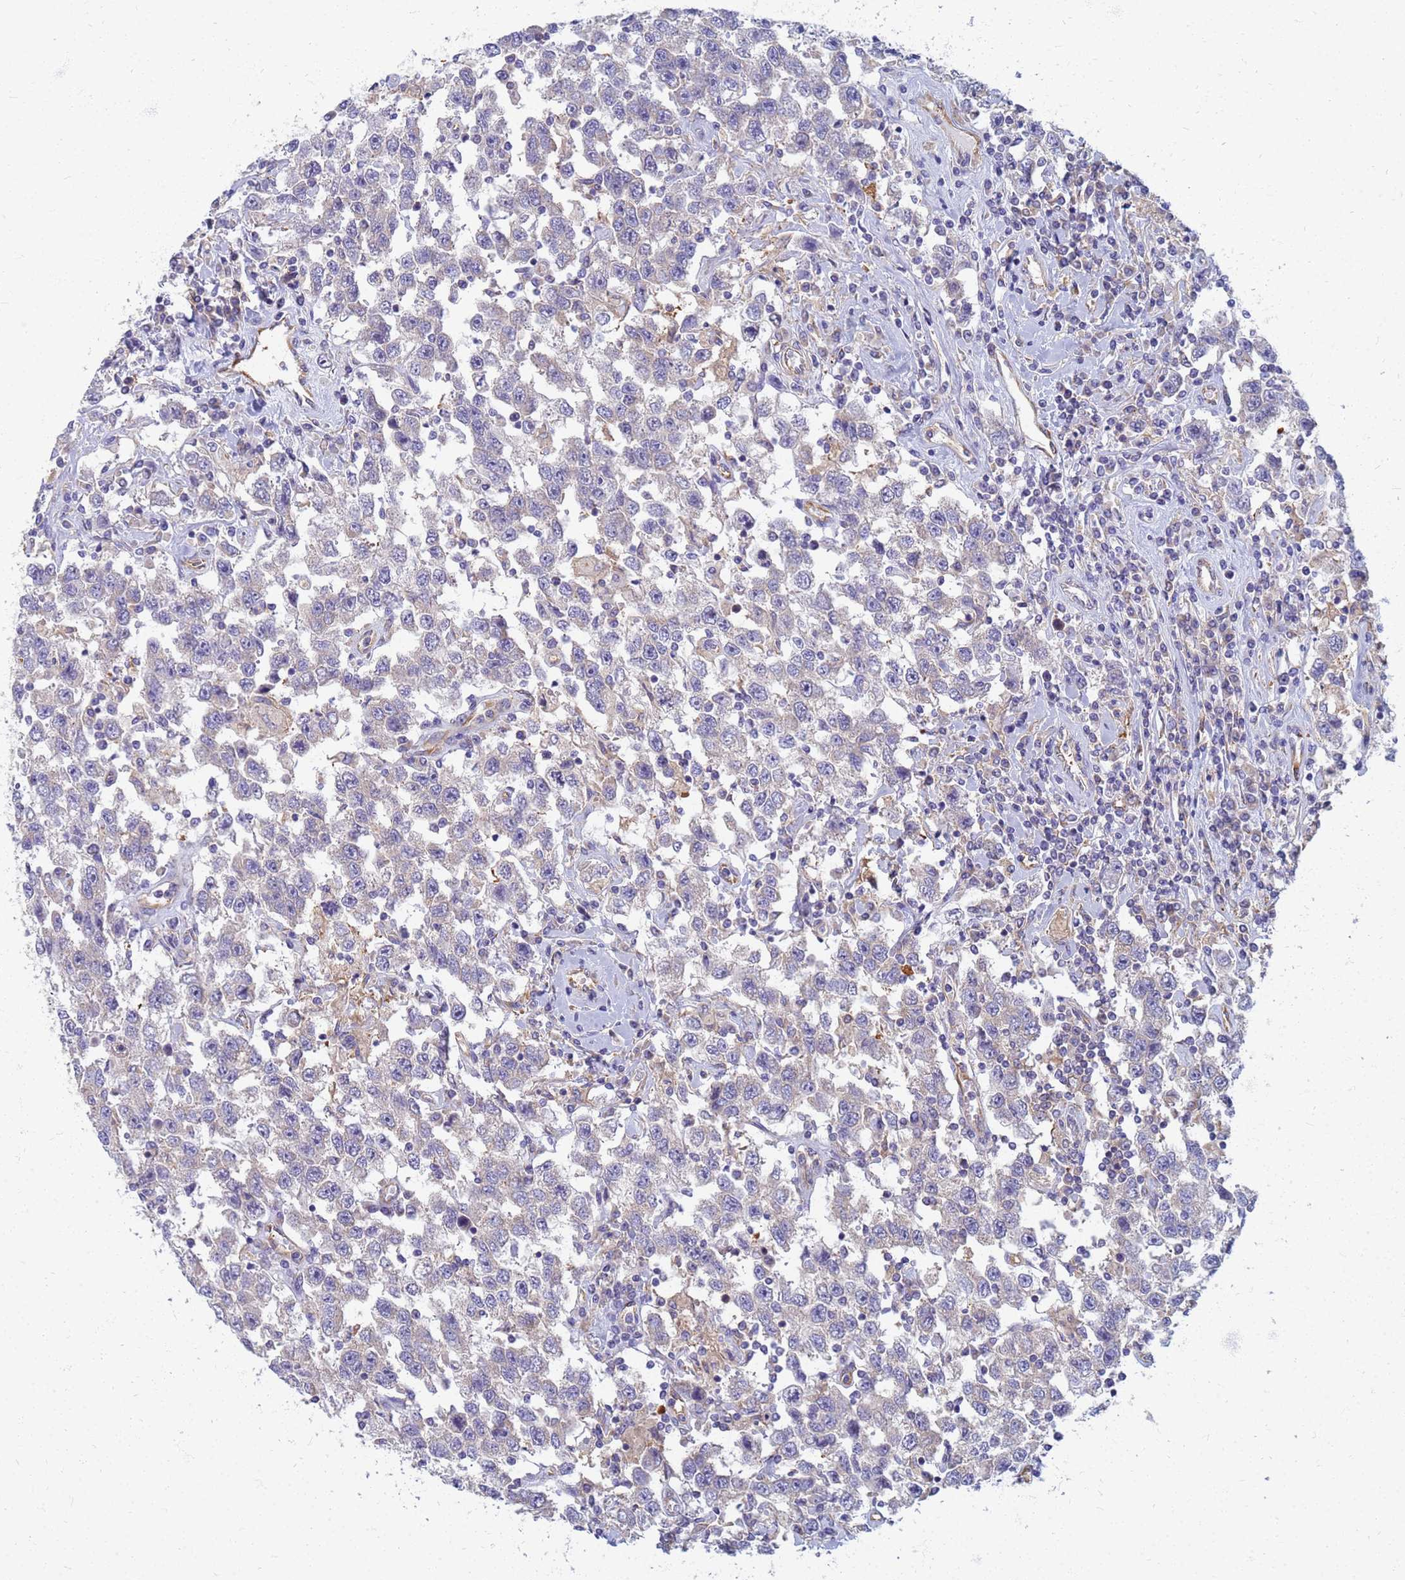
{"staining": {"intensity": "negative", "quantity": "none", "location": "none"}, "tissue": "testis cancer", "cell_type": "Tumor cells", "image_type": "cancer", "snomed": [{"axis": "morphology", "description": "Seminoma, NOS"}, {"axis": "topography", "description": "Testis"}], "caption": "Tumor cells are negative for protein expression in human testis seminoma.", "gene": "EEA1", "patient": {"sex": "male", "age": 41}}